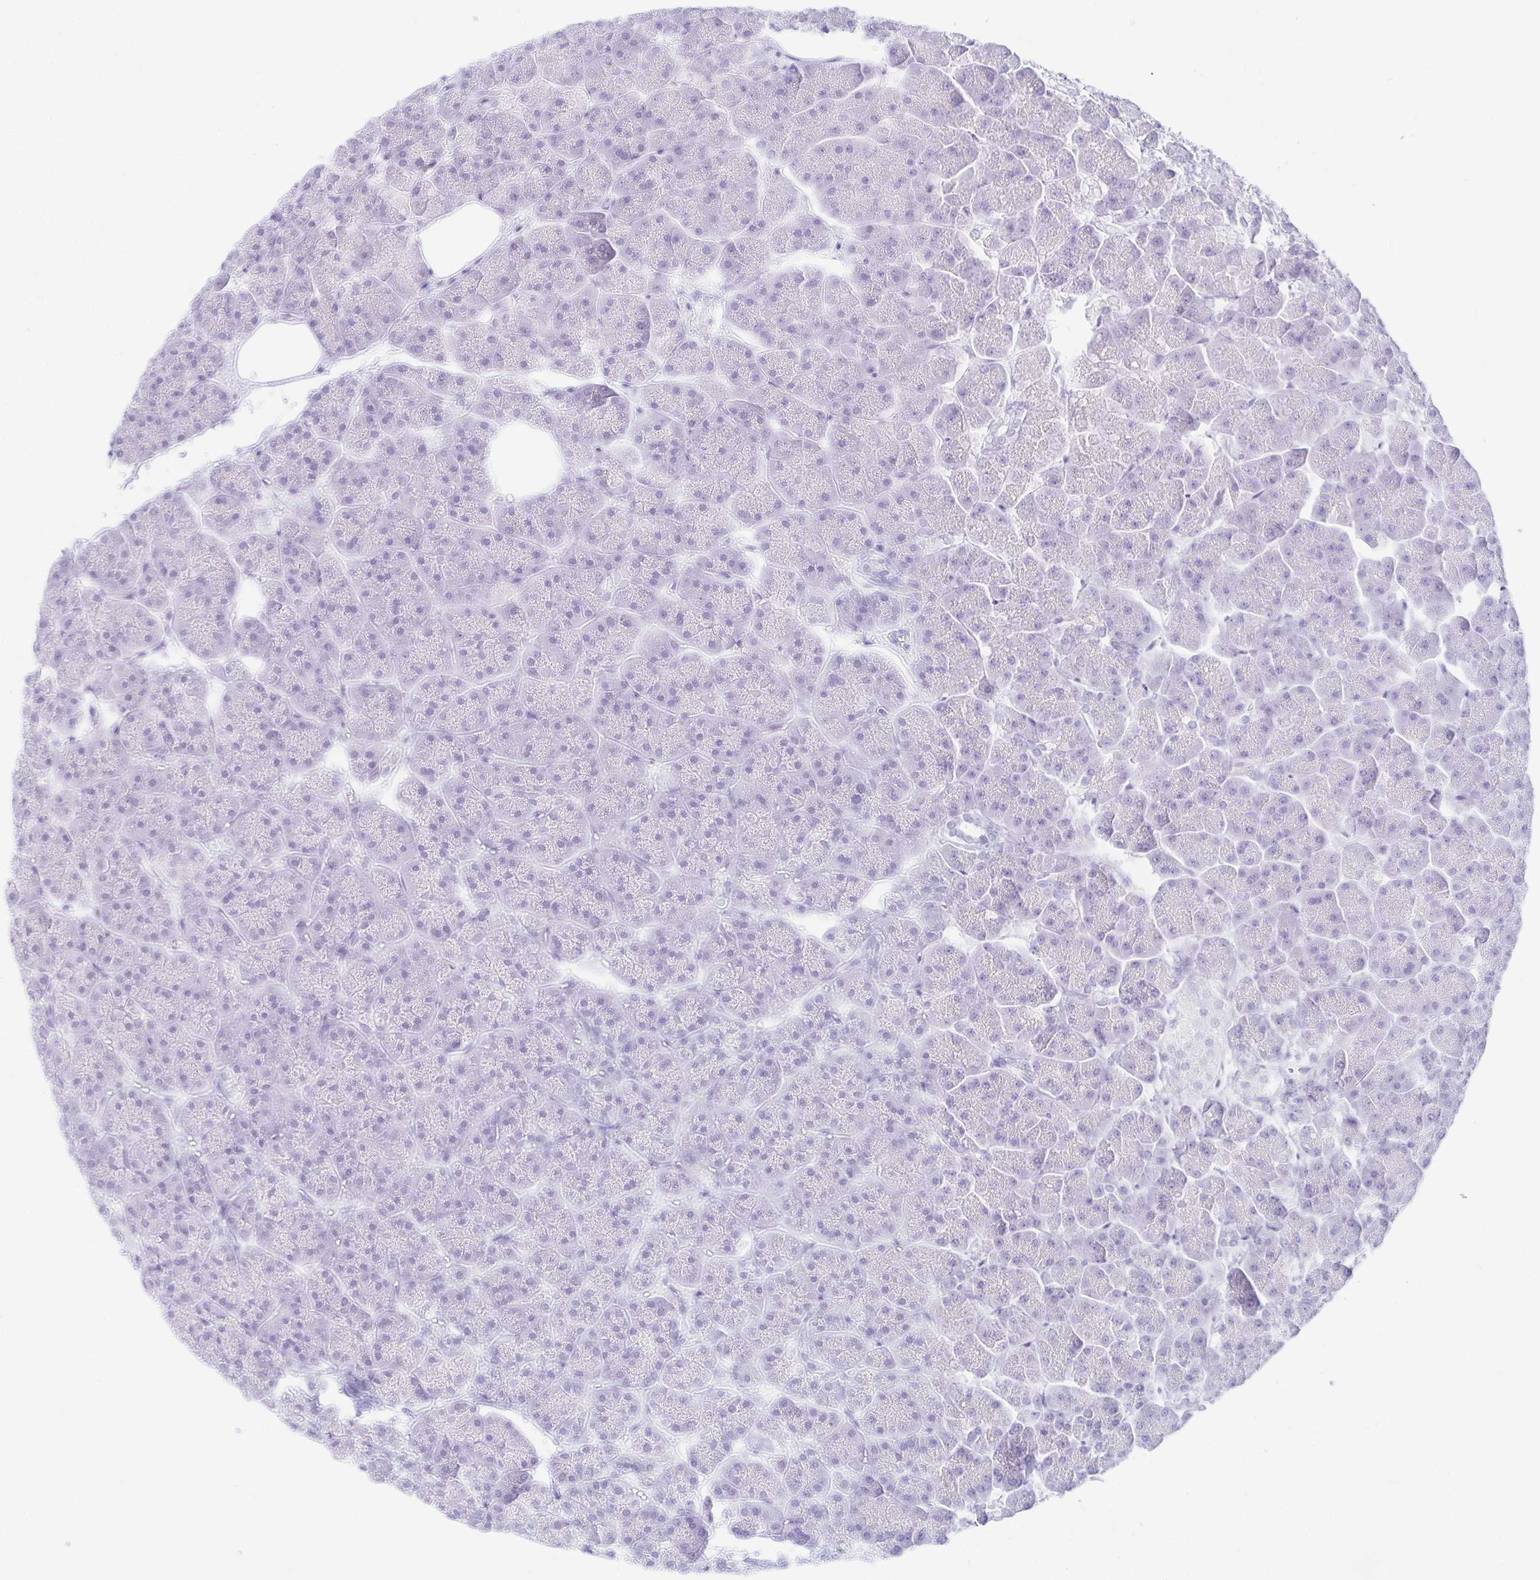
{"staining": {"intensity": "negative", "quantity": "none", "location": "none"}, "tissue": "pancreas", "cell_type": "Exocrine glandular cells", "image_type": "normal", "snomed": [{"axis": "morphology", "description": "Normal tissue, NOS"}, {"axis": "topography", "description": "Pancreas"}, {"axis": "topography", "description": "Peripheral nerve tissue"}], "caption": "This is a histopathology image of IHC staining of normal pancreas, which shows no positivity in exocrine glandular cells. (DAB immunohistochemistry visualized using brightfield microscopy, high magnification).", "gene": "PAX8", "patient": {"sex": "male", "age": 54}}